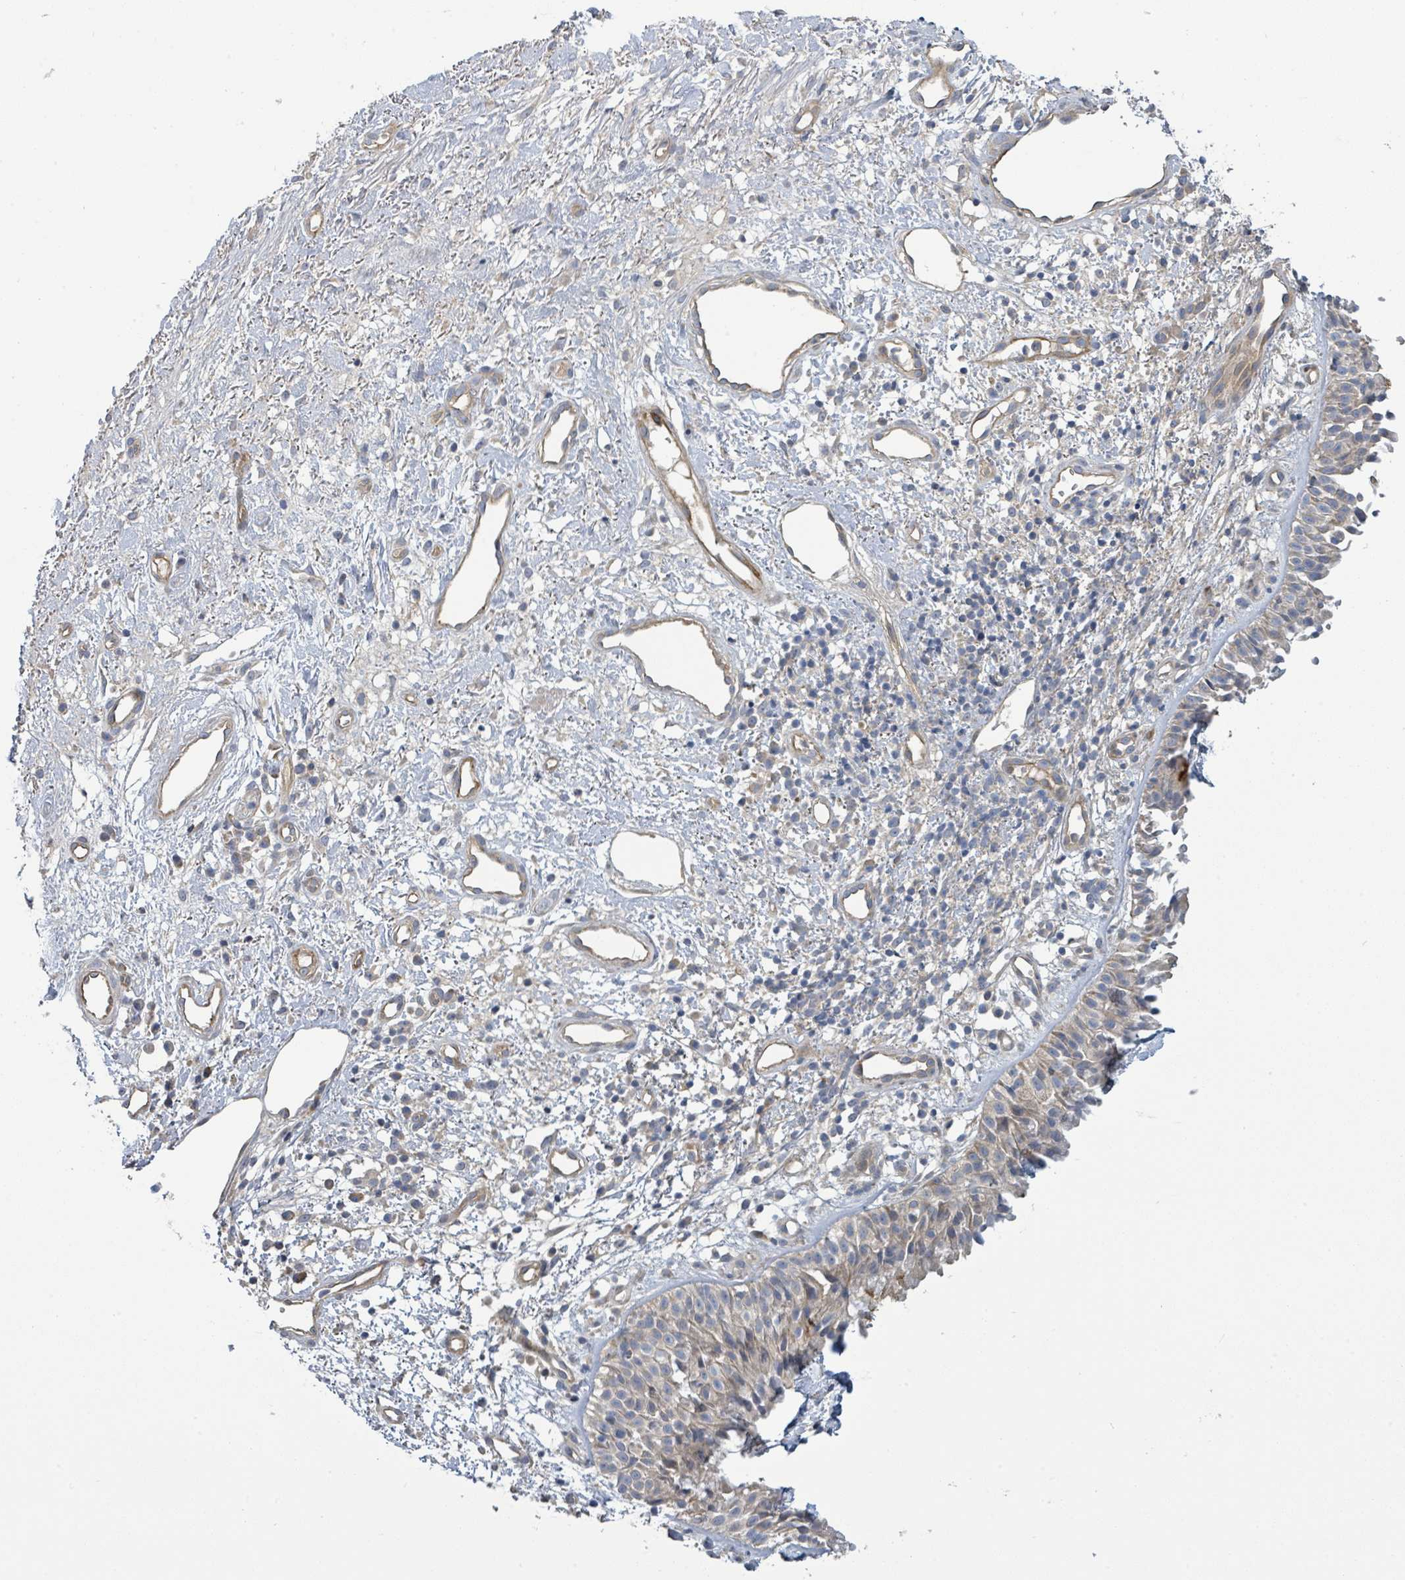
{"staining": {"intensity": "weak", "quantity": ">75%", "location": "cytoplasmic/membranous"}, "tissue": "nasopharynx", "cell_type": "Respiratory epithelial cells", "image_type": "normal", "snomed": [{"axis": "morphology", "description": "Normal tissue, NOS"}, {"axis": "topography", "description": "Cartilage tissue"}, {"axis": "topography", "description": "Nasopharynx"}, {"axis": "topography", "description": "Thyroid gland"}], "caption": "Nasopharynx stained with immunohistochemistry (IHC) displays weak cytoplasmic/membranous positivity in approximately >75% of respiratory epithelial cells.", "gene": "CFAP210", "patient": {"sex": "male", "age": 63}}